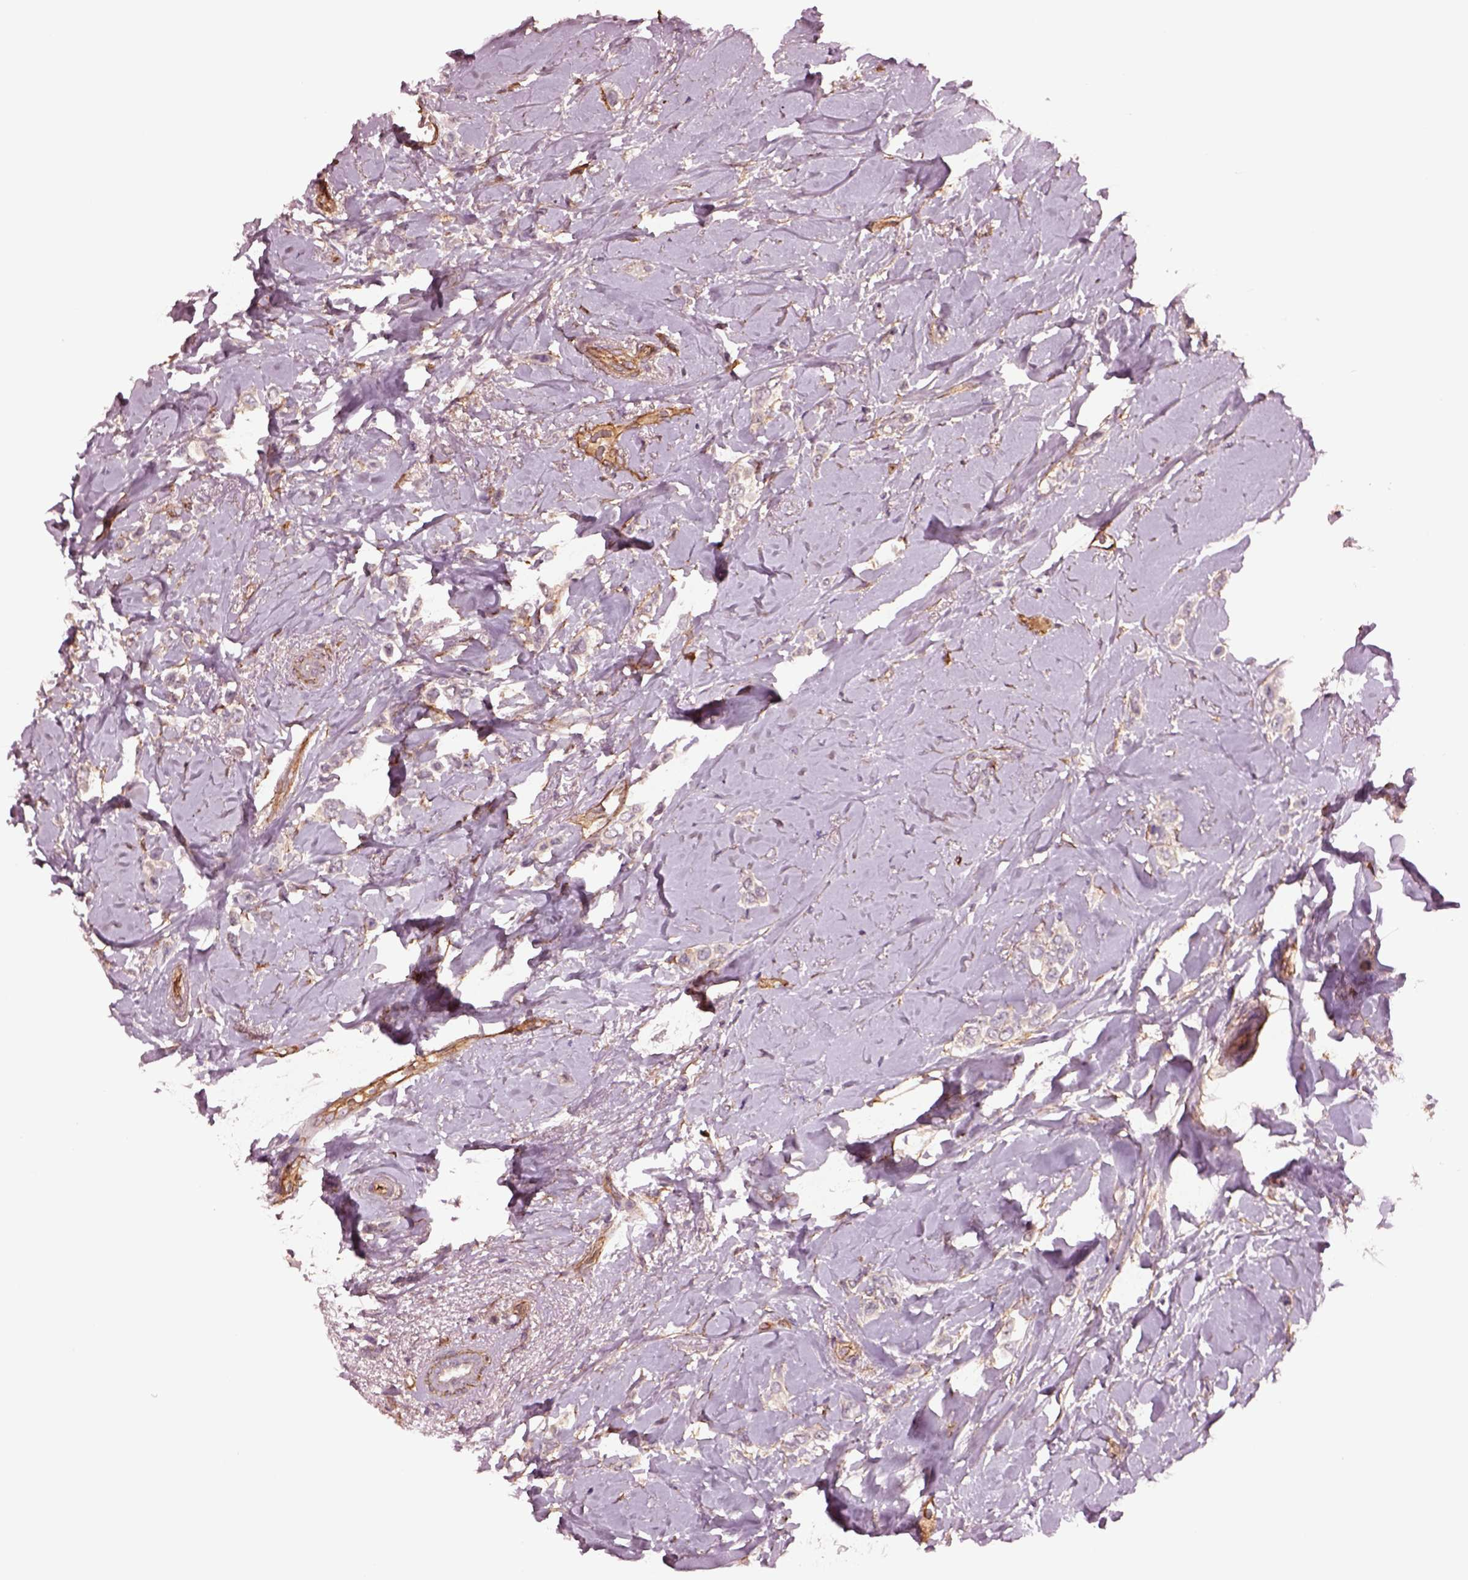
{"staining": {"intensity": "negative", "quantity": "none", "location": "none"}, "tissue": "breast cancer", "cell_type": "Tumor cells", "image_type": "cancer", "snomed": [{"axis": "morphology", "description": "Lobular carcinoma"}, {"axis": "topography", "description": "Breast"}], "caption": "Protein analysis of lobular carcinoma (breast) exhibits no significant staining in tumor cells.", "gene": "HTR1B", "patient": {"sex": "female", "age": 66}}